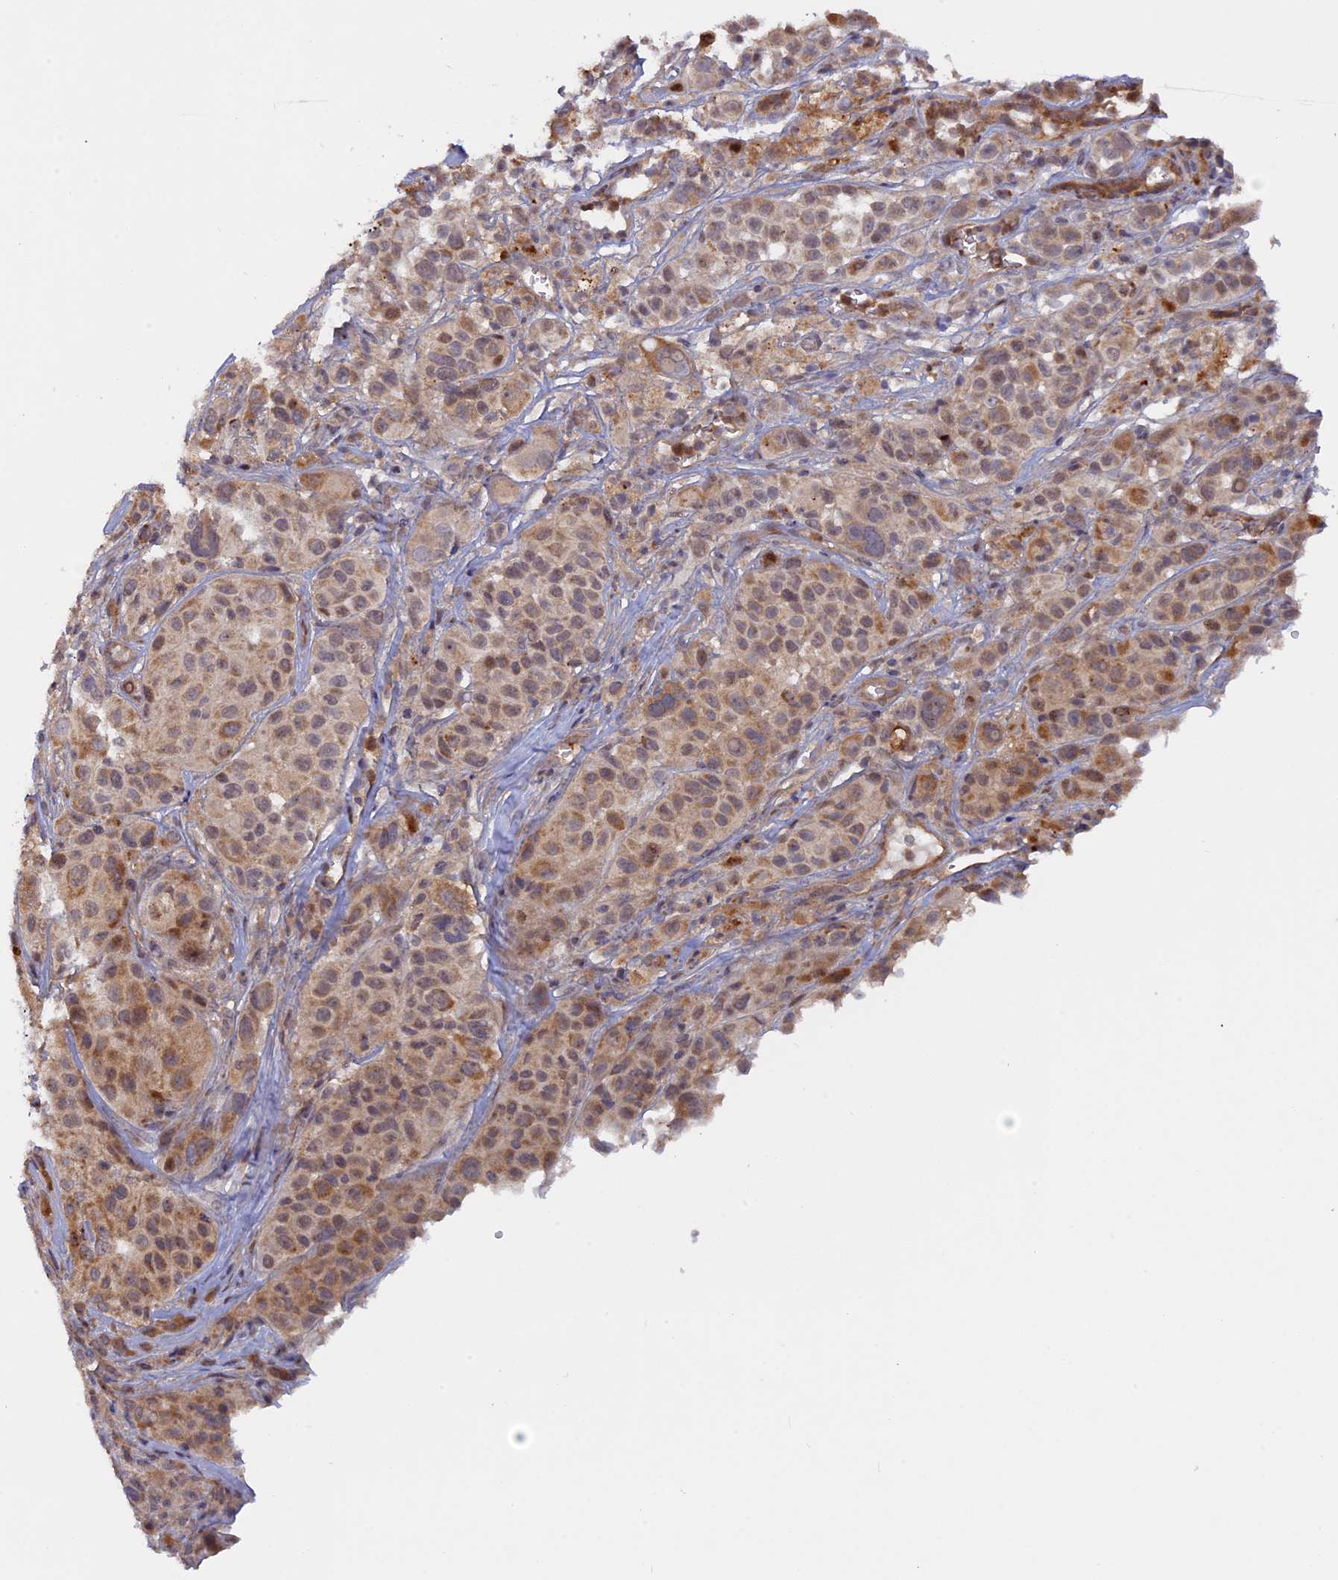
{"staining": {"intensity": "moderate", "quantity": ">75%", "location": "cytoplasmic/membranous,nuclear"}, "tissue": "melanoma", "cell_type": "Tumor cells", "image_type": "cancer", "snomed": [{"axis": "morphology", "description": "Malignant melanoma, NOS"}, {"axis": "topography", "description": "Skin of trunk"}], "caption": "This is a photomicrograph of immunohistochemistry (IHC) staining of melanoma, which shows moderate staining in the cytoplasmic/membranous and nuclear of tumor cells.", "gene": "FERMT1", "patient": {"sex": "male", "age": 71}}